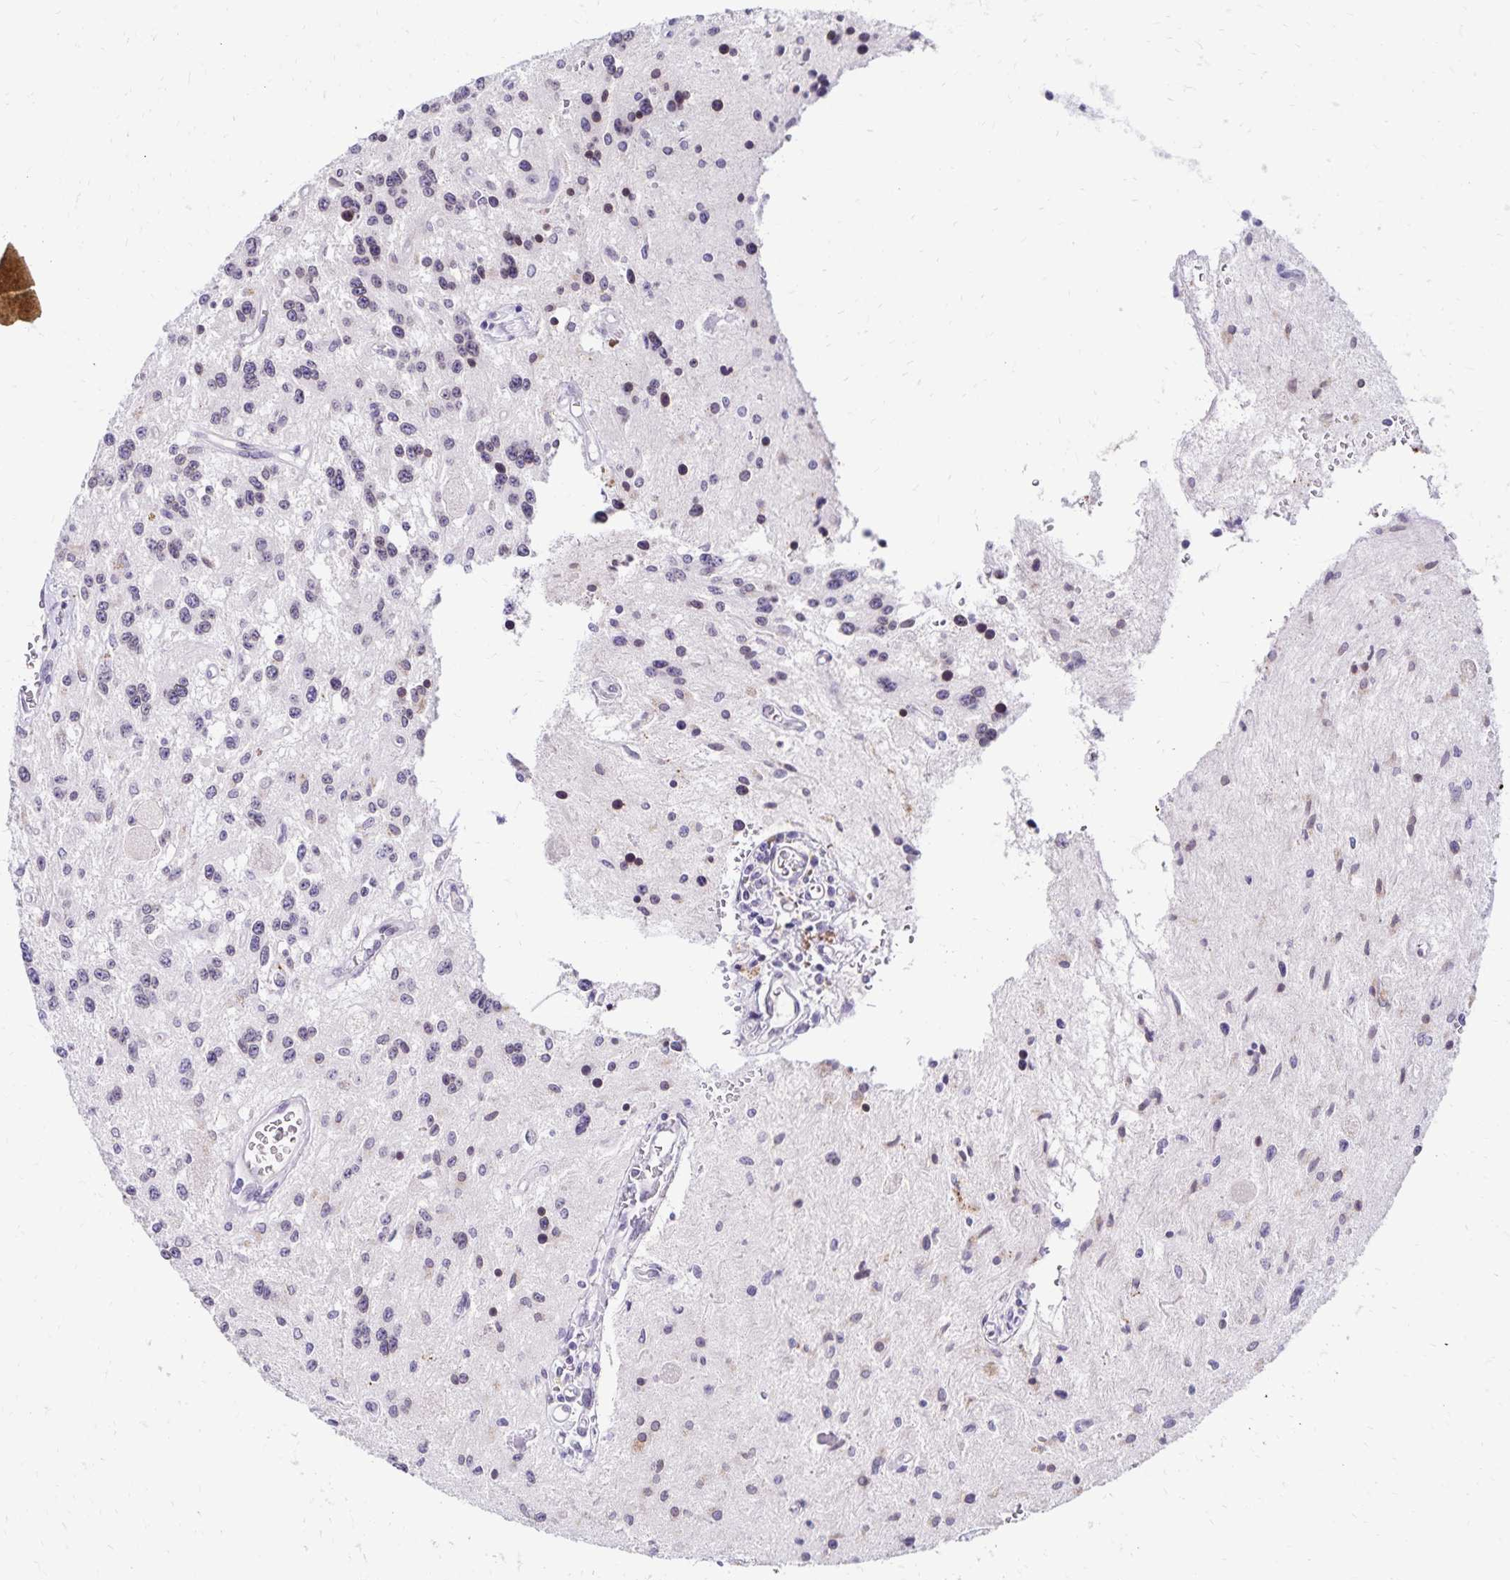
{"staining": {"intensity": "weak", "quantity": "25%-75%", "location": "nuclear"}, "tissue": "glioma", "cell_type": "Tumor cells", "image_type": "cancer", "snomed": [{"axis": "morphology", "description": "Glioma, malignant, Low grade"}, {"axis": "topography", "description": "Cerebellum"}], "caption": "Immunohistochemistry photomicrograph of human glioma stained for a protein (brown), which exhibits low levels of weak nuclear expression in about 25%-75% of tumor cells.", "gene": "FAM166C", "patient": {"sex": "female", "age": 14}}